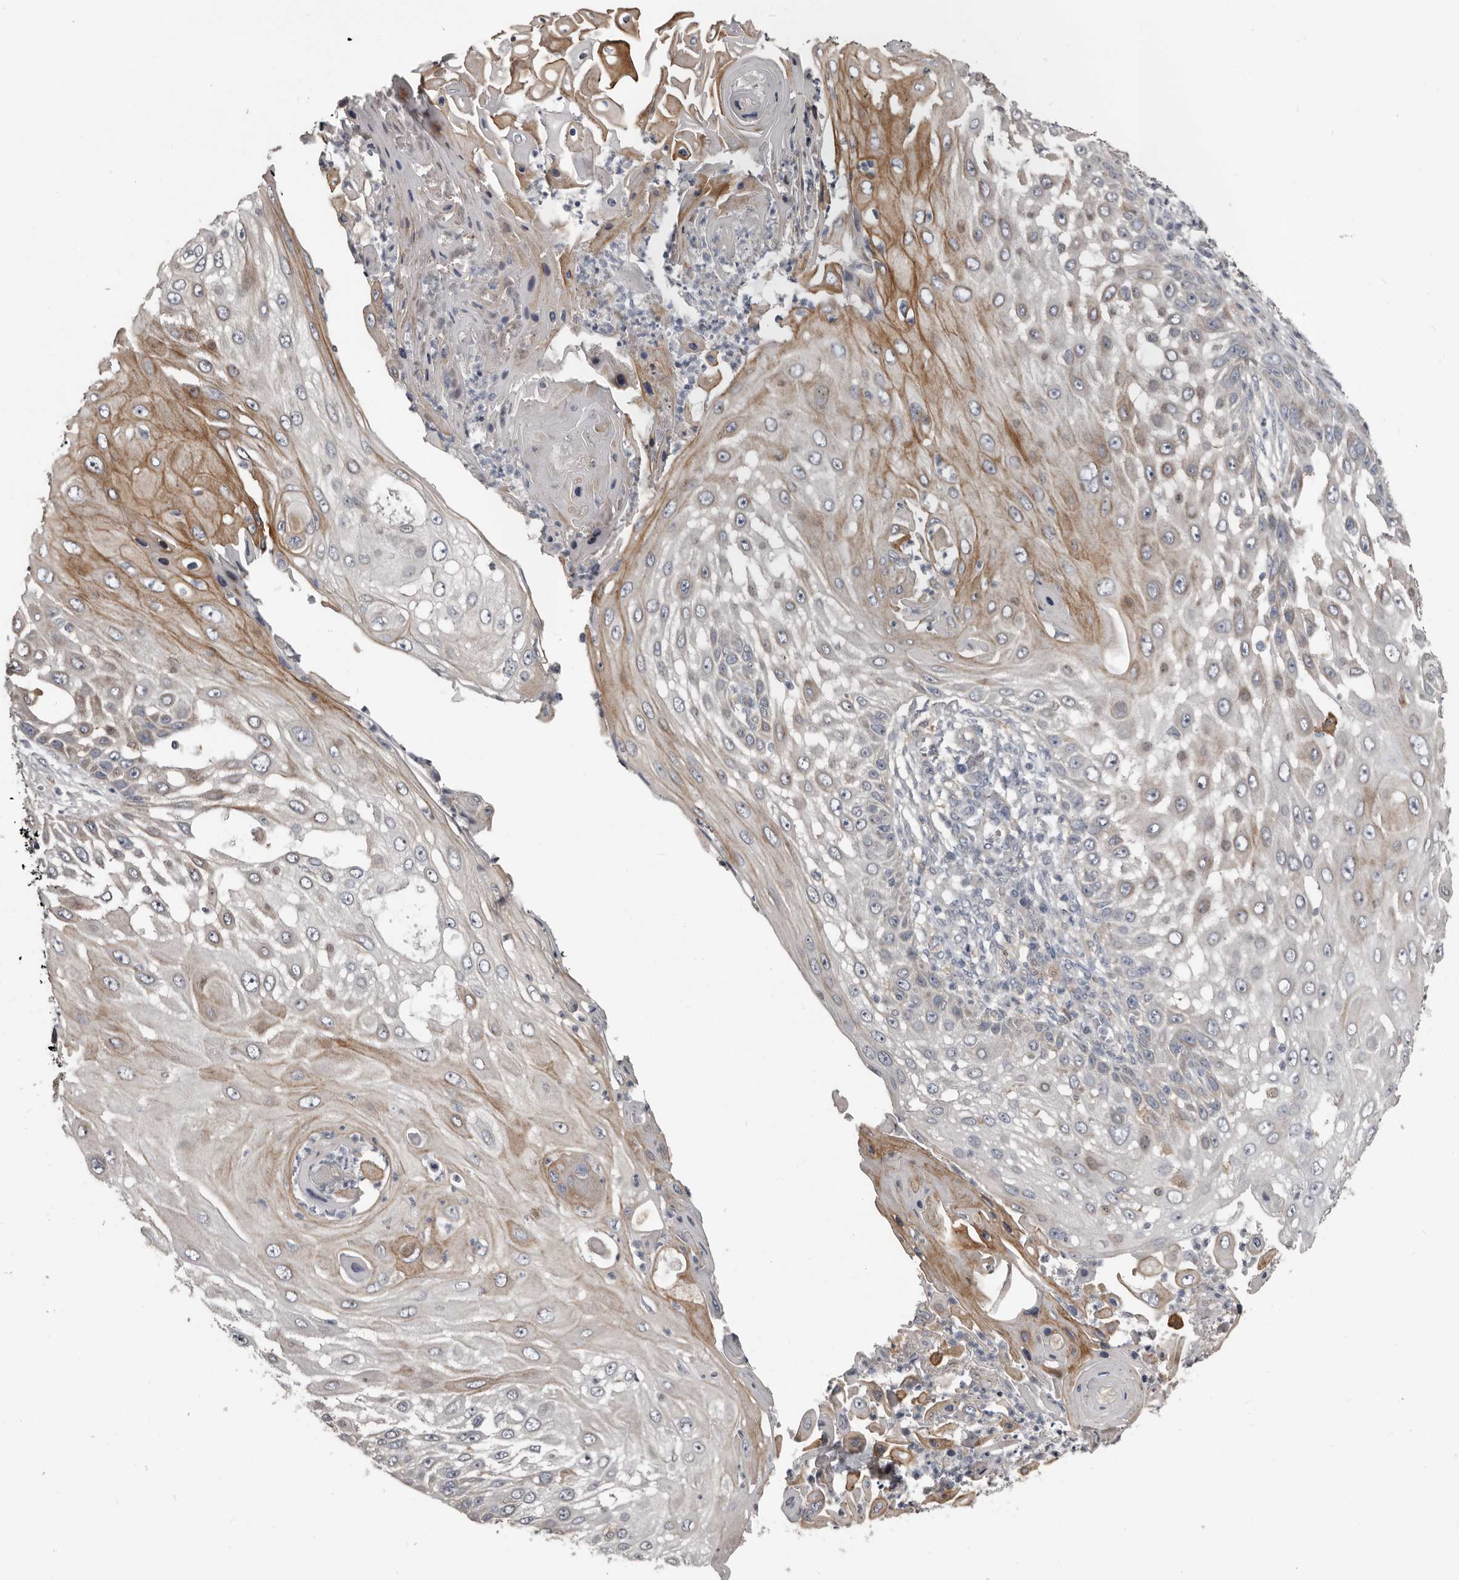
{"staining": {"intensity": "moderate", "quantity": "25%-75%", "location": "cytoplasmic/membranous"}, "tissue": "skin cancer", "cell_type": "Tumor cells", "image_type": "cancer", "snomed": [{"axis": "morphology", "description": "Squamous cell carcinoma, NOS"}, {"axis": "topography", "description": "Skin"}], "caption": "Skin cancer stained with immunohistochemistry exhibits moderate cytoplasmic/membranous positivity in about 25%-75% of tumor cells.", "gene": "KCNJ8", "patient": {"sex": "female", "age": 44}}